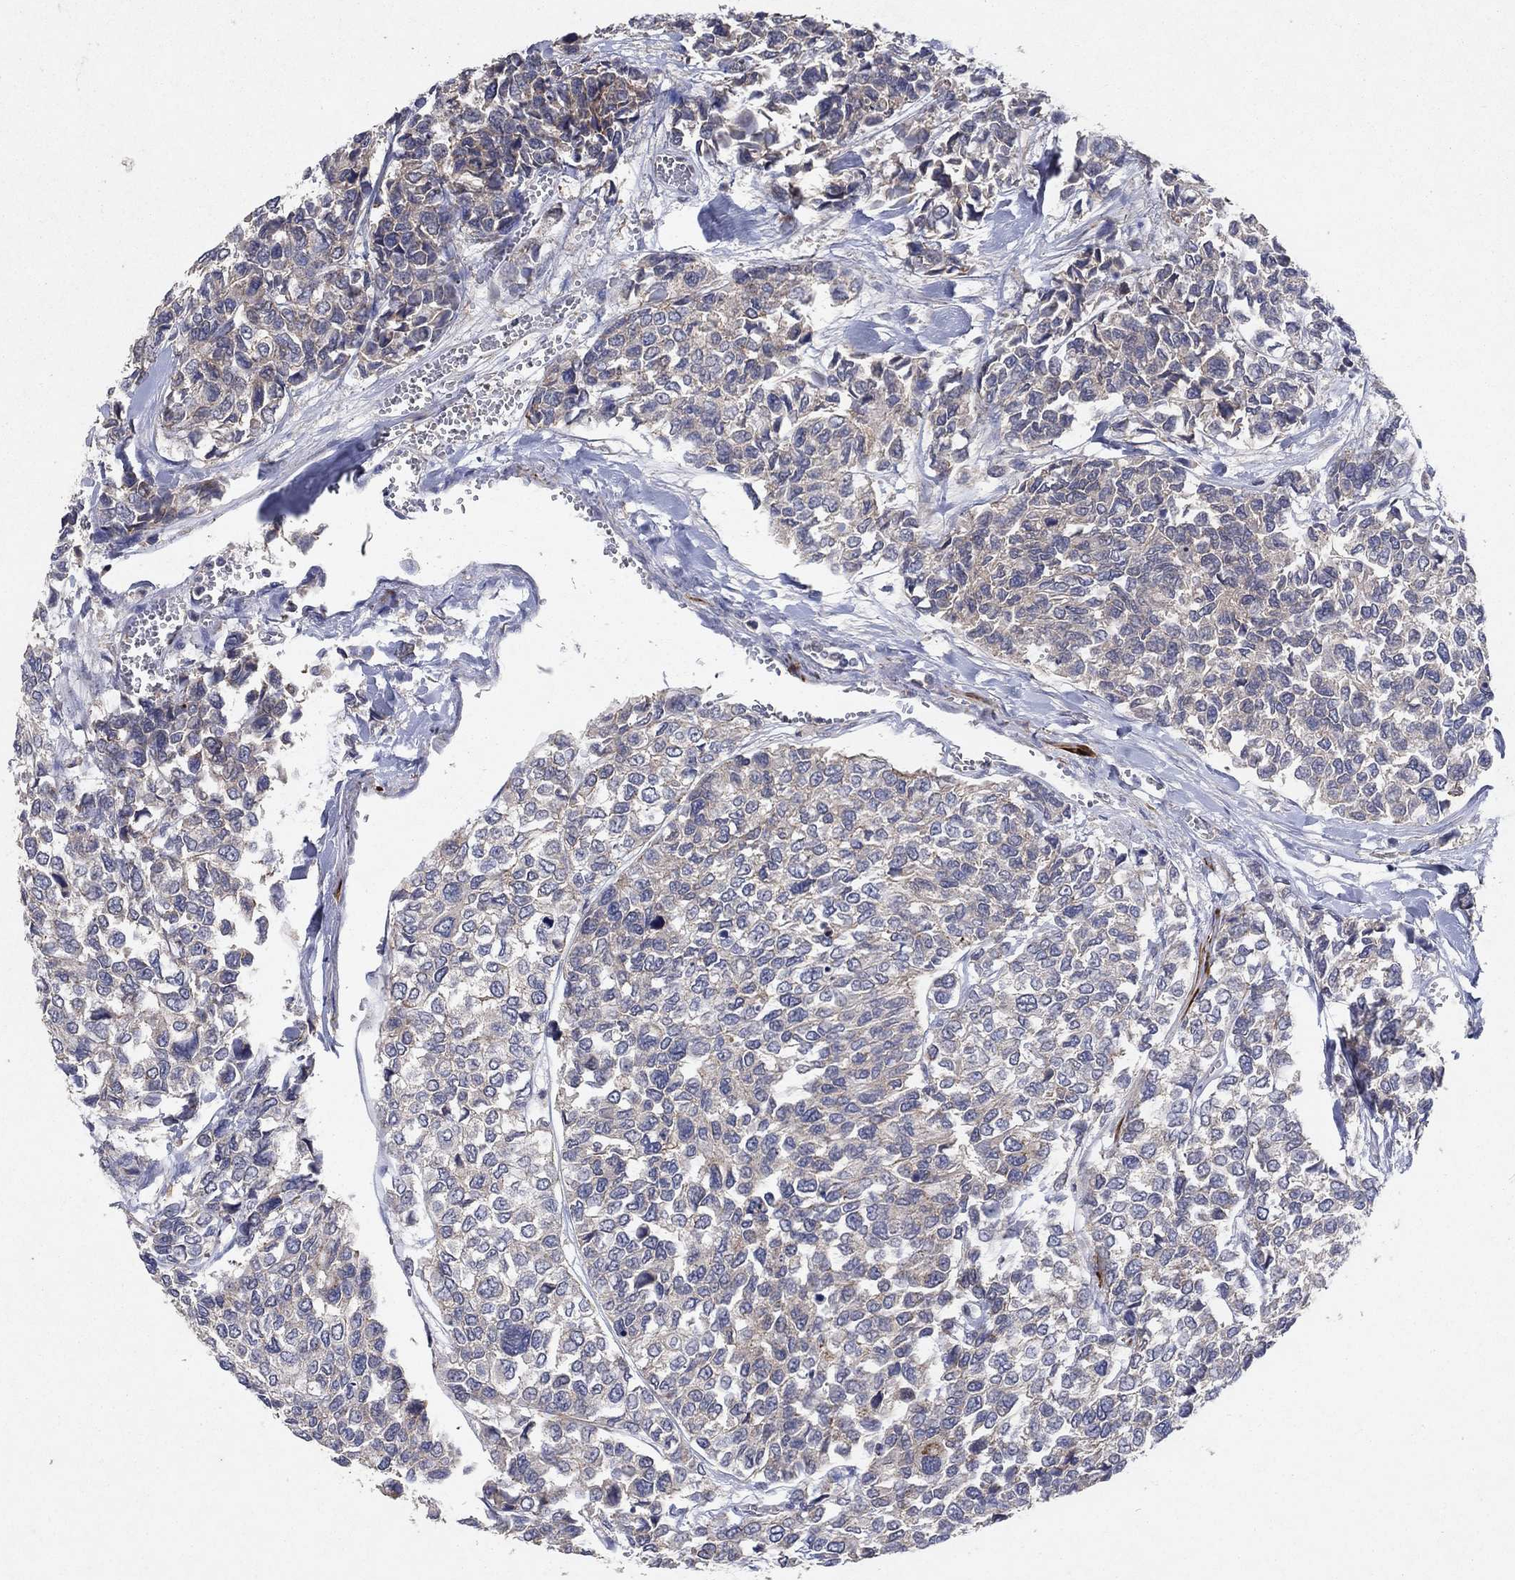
{"staining": {"intensity": "weak", "quantity": "25%-75%", "location": "cytoplasmic/membranous"}, "tissue": "urothelial cancer", "cell_type": "Tumor cells", "image_type": "cancer", "snomed": [{"axis": "morphology", "description": "Urothelial carcinoma, High grade"}, {"axis": "topography", "description": "Urinary bladder"}], "caption": "There is low levels of weak cytoplasmic/membranous staining in tumor cells of urothelial cancer, as demonstrated by immunohistochemical staining (brown color).", "gene": "FRG1", "patient": {"sex": "male", "age": 77}}